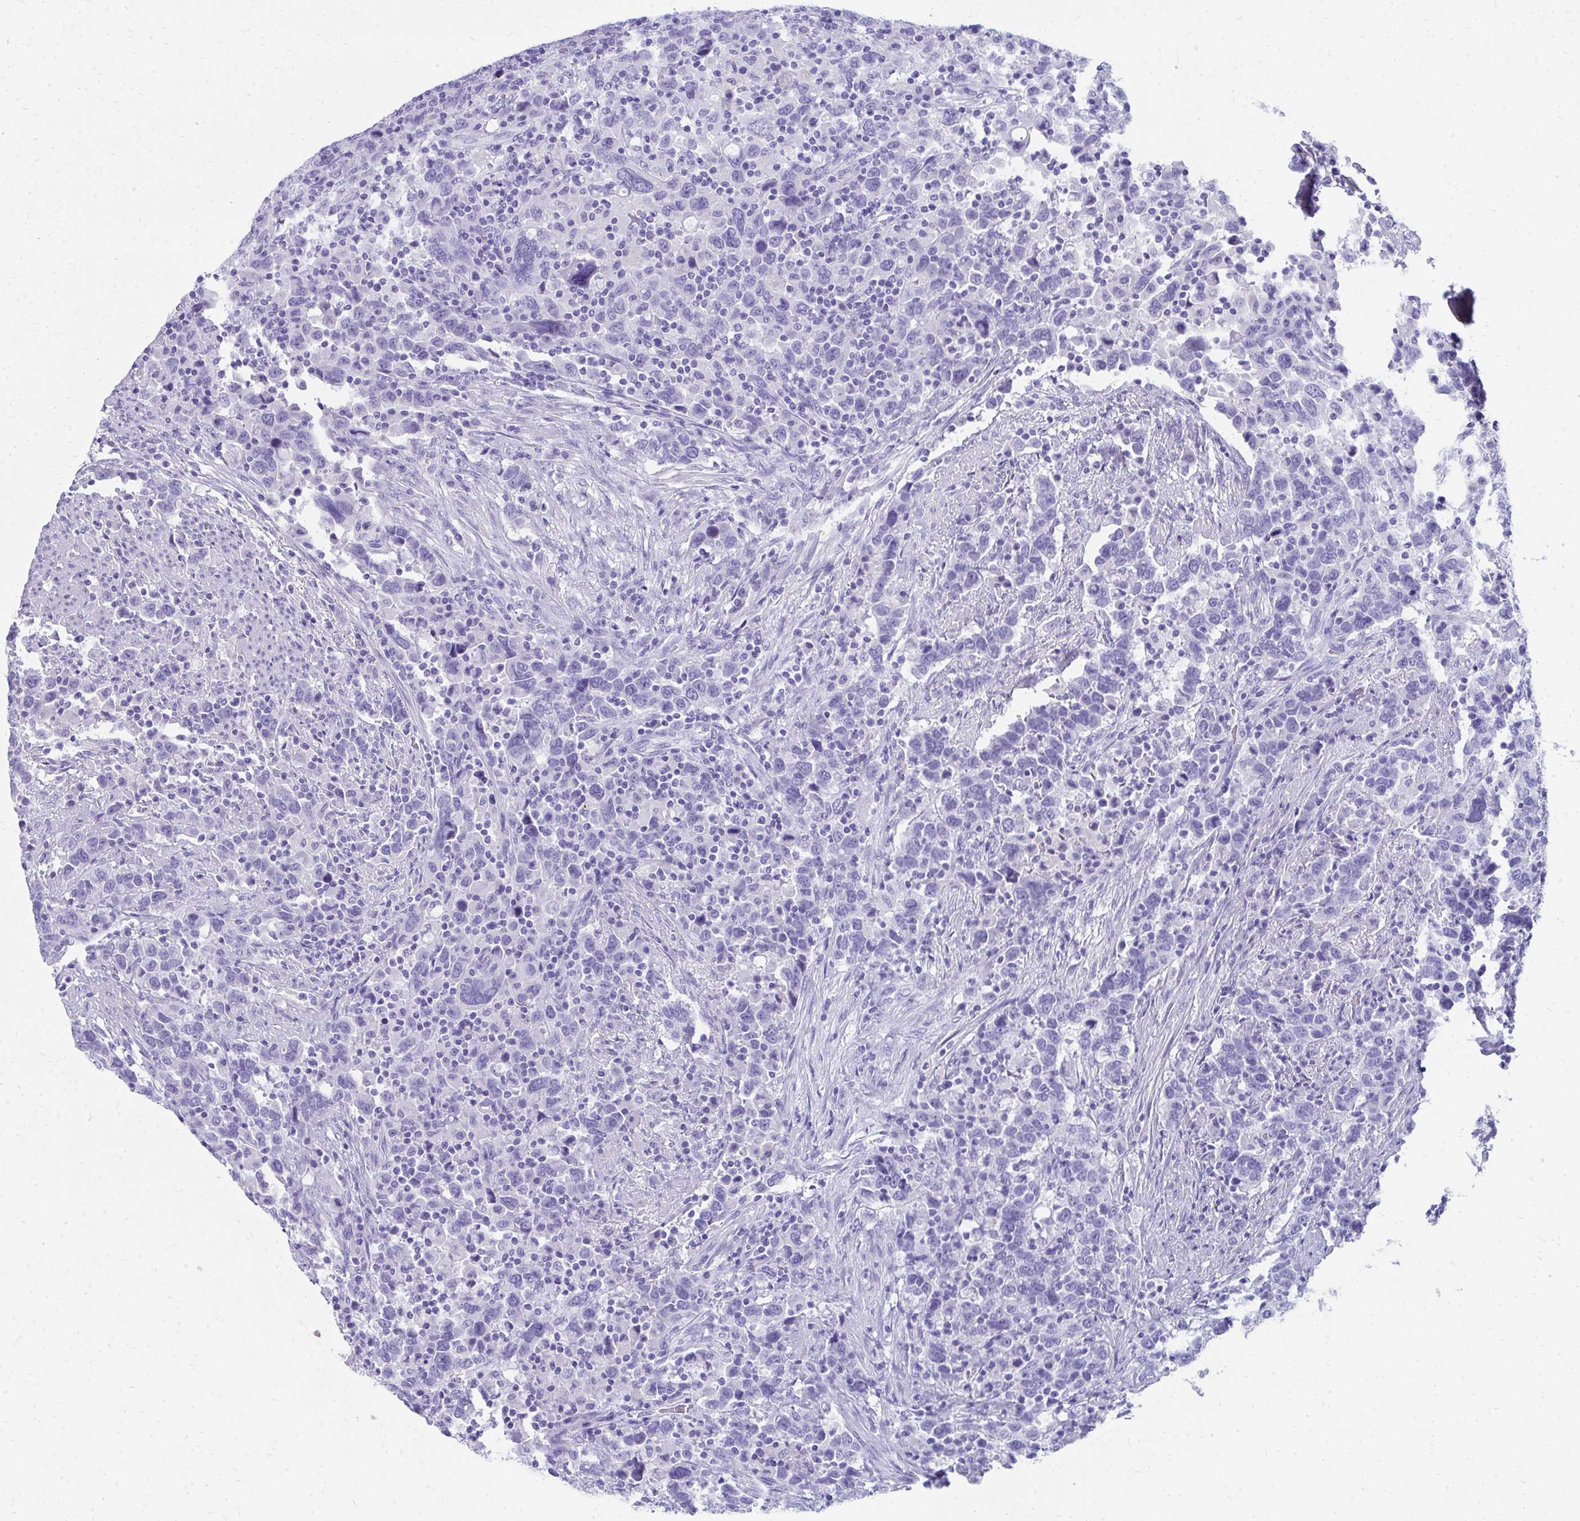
{"staining": {"intensity": "negative", "quantity": "none", "location": "none"}, "tissue": "urothelial cancer", "cell_type": "Tumor cells", "image_type": "cancer", "snomed": [{"axis": "morphology", "description": "Urothelial carcinoma, High grade"}, {"axis": "topography", "description": "Urinary bladder"}], "caption": "Immunohistochemical staining of human urothelial carcinoma (high-grade) shows no significant expression in tumor cells.", "gene": "SEC14L3", "patient": {"sex": "male", "age": 61}}